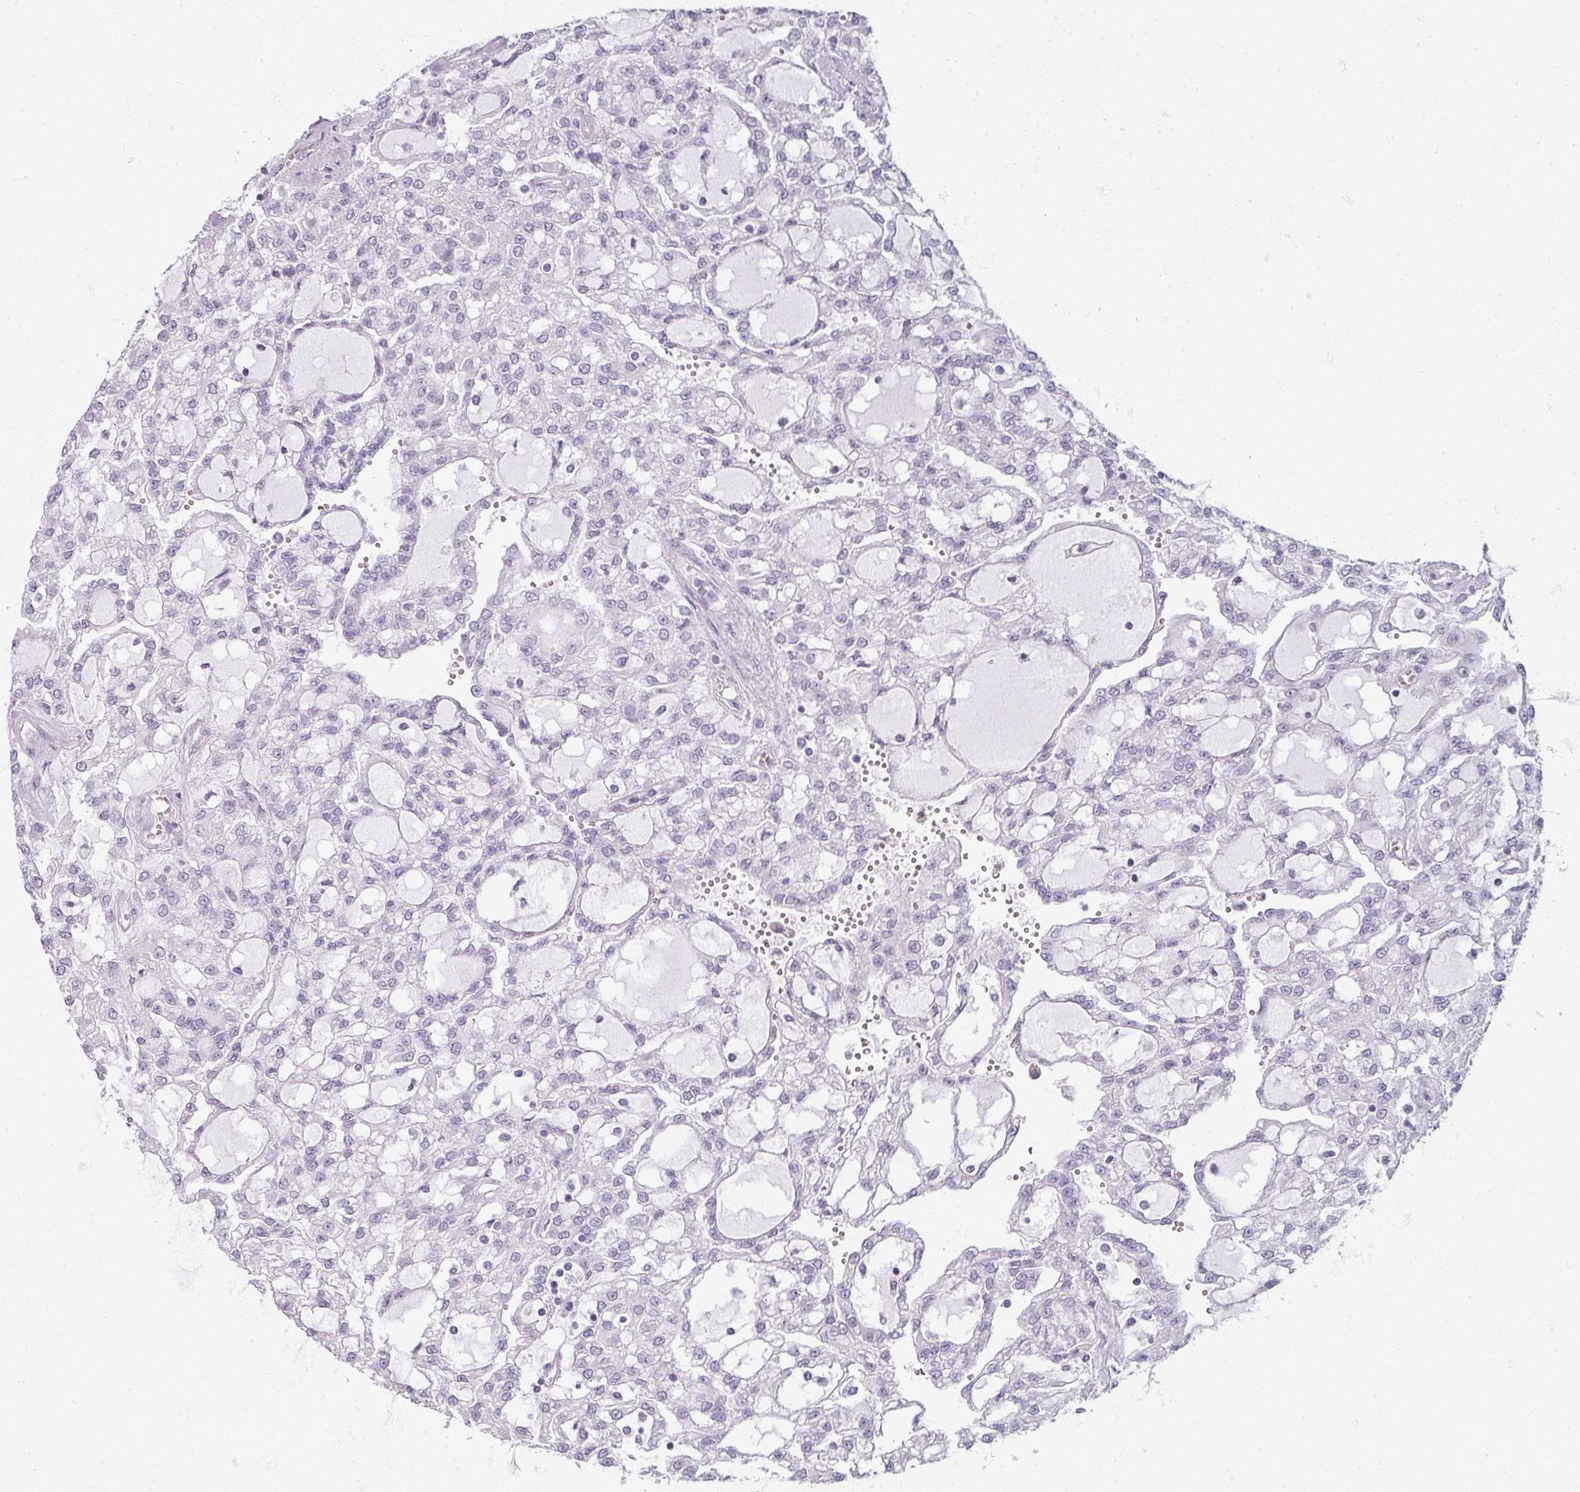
{"staining": {"intensity": "negative", "quantity": "none", "location": "none"}, "tissue": "renal cancer", "cell_type": "Tumor cells", "image_type": "cancer", "snomed": [{"axis": "morphology", "description": "Adenocarcinoma, NOS"}, {"axis": "topography", "description": "Kidney"}], "caption": "Tumor cells show no significant positivity in renal adenocarcinoma.", "gene": "RFPL2", "patient": {"sex": "male", "age": 63}}